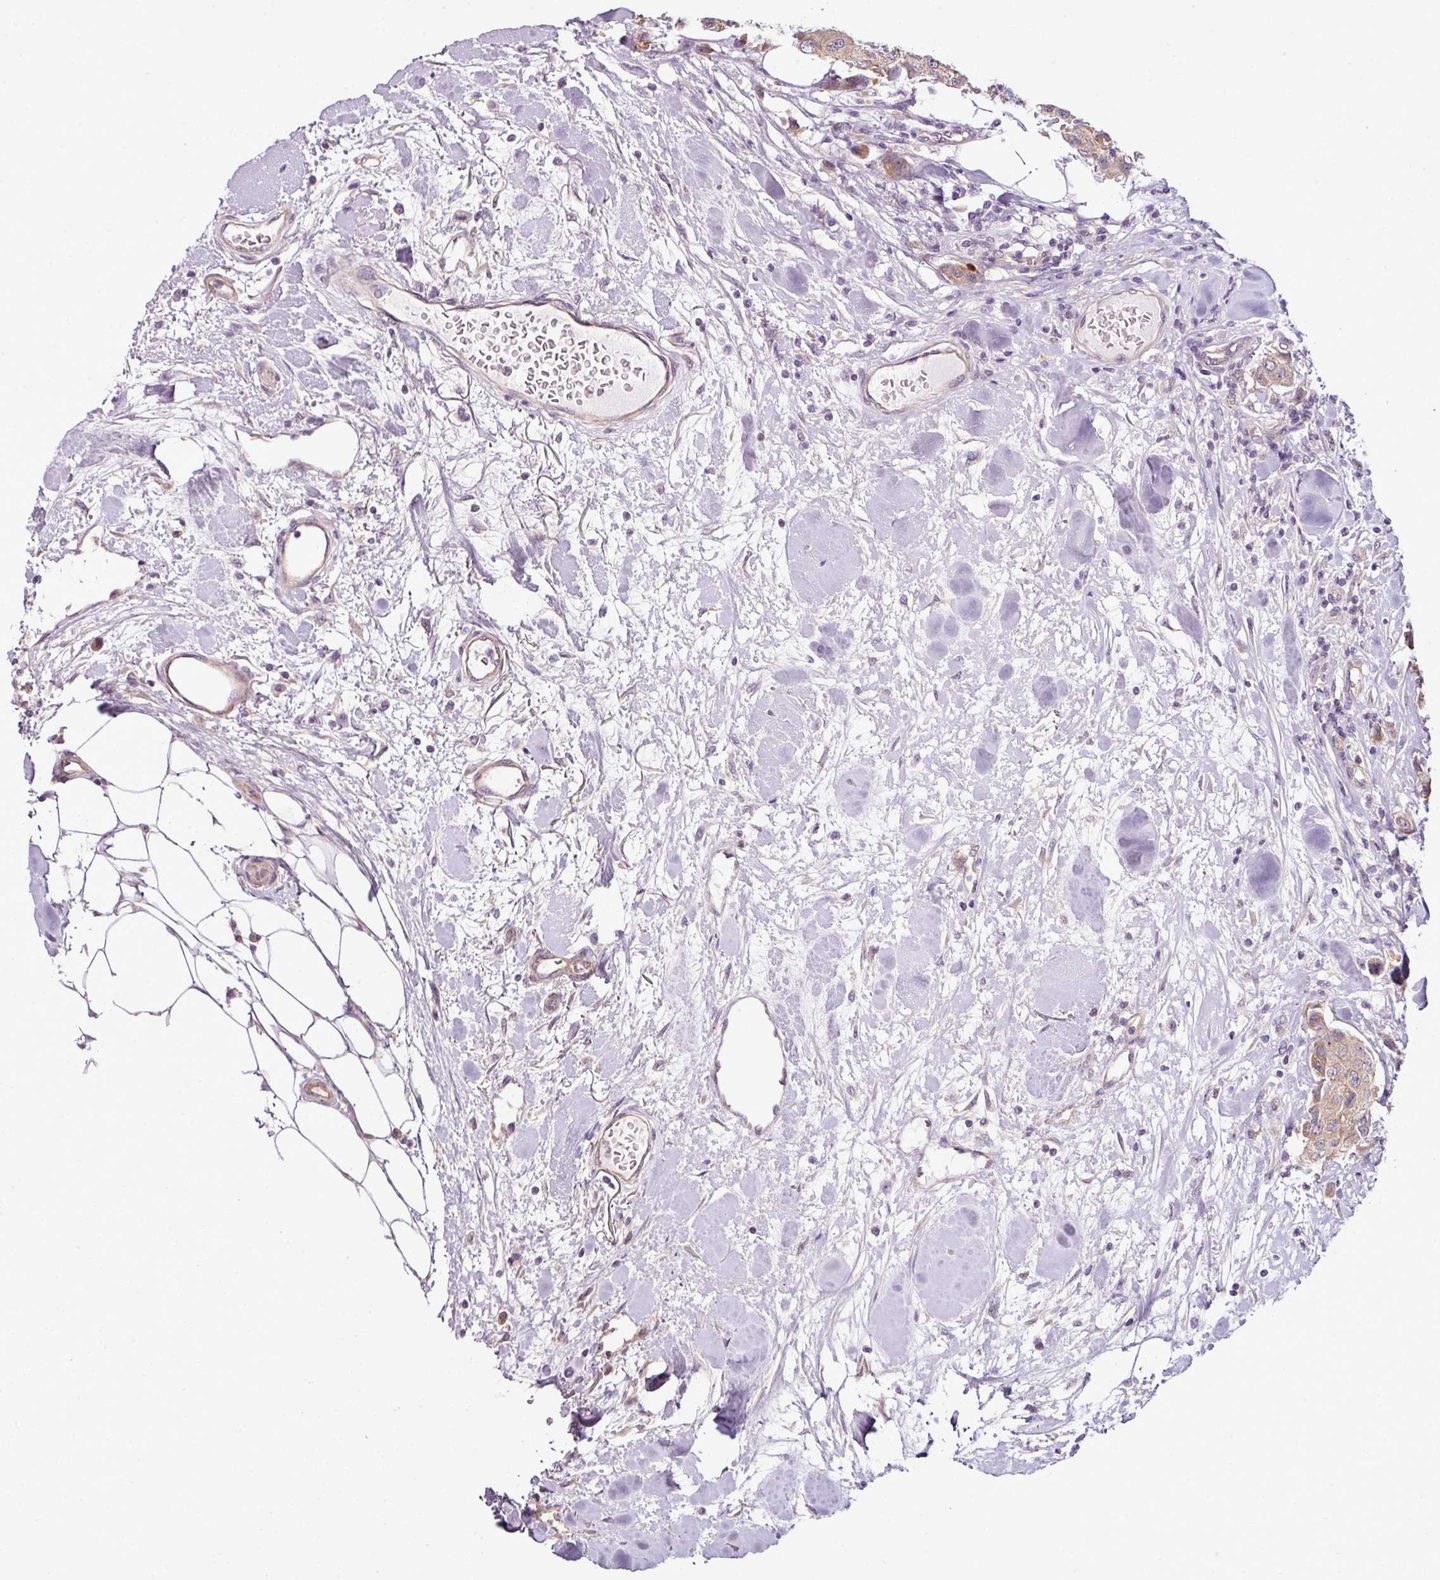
{"staining": {"intensity": "weak", "quantity": ">75%", "location": "cytoplasmic/membranous"}, "tissue": "breast cancer", "cell_type": "Tumor cells", "image_type": "cancer", "snomed": [{"axis": "morphology", "description": "Duct carcinoma"}, {"axis": "topography", "description": "Breast"}, {"axis": "topography", "description": "Lymph node"}], "caption": "Breast cancer (infiltrating ductal carcinoma) was stained to show a protein in brown. There is low levels of weak cytoplasmic/membranous positivity in about >75% of tumor cells.", "gene": "DERPC", "patient": {"sex": "female", "age": 80}}